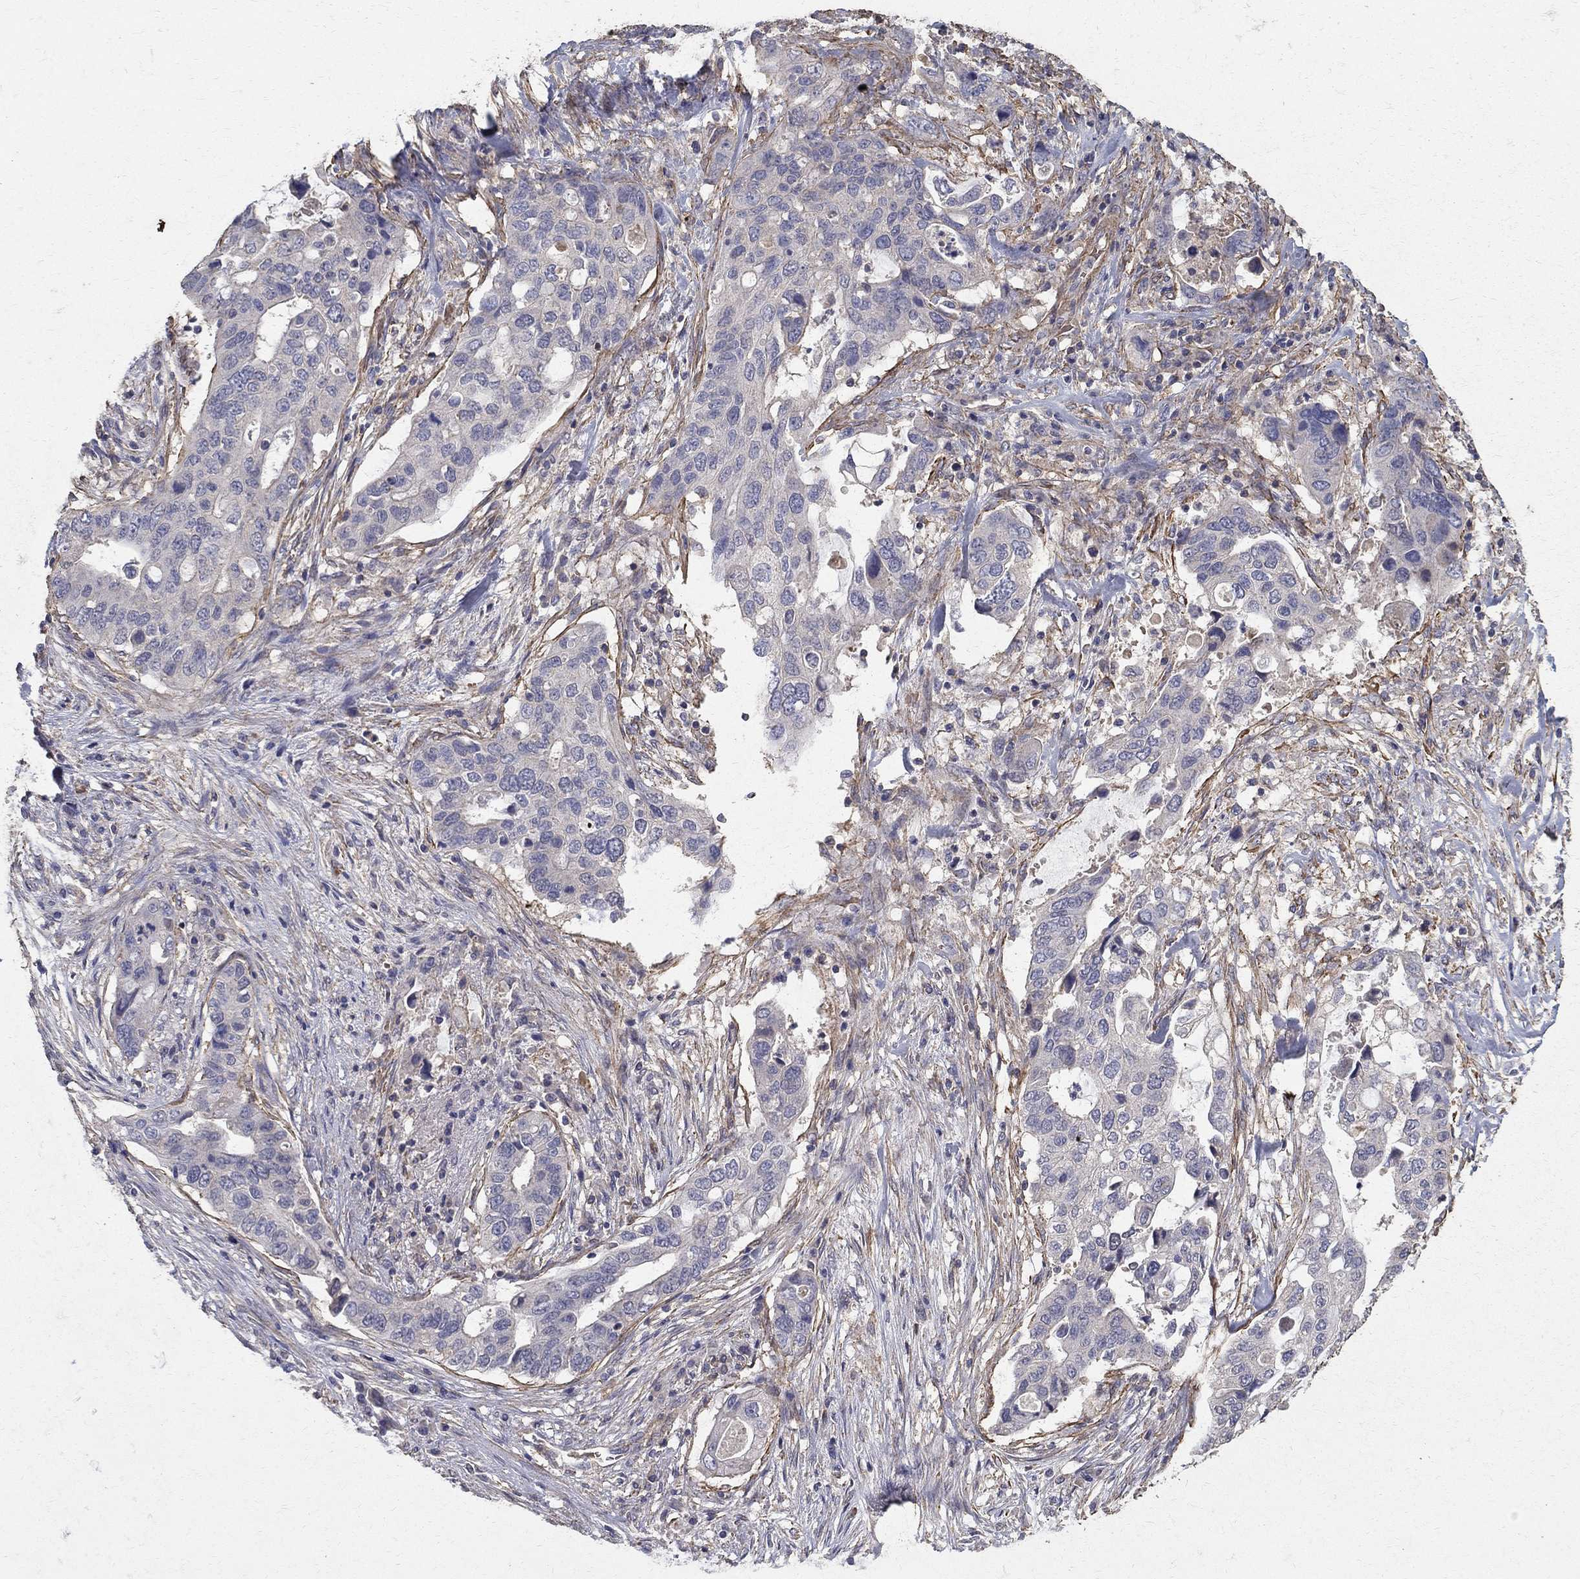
{"staining": {"intensity": "negative", "quantity": "none", "location": "none"}, "tissue": "stomach cancer", "cell_type": "Tumor cells", "image_type": "cancer", "snomed": [{"axis": "morphology", "description": "Adenocarcinoma, NOS"}, {"axis": "topography", "description": "Stomach"}], "caption": "IHC photomicrograph of neoplastic tissue: human stomach adenocarcinoma stained with DAB shows no significant protein staining in tumor cells.", "gene": "MPP2", "patient": {"sex": "male", "age": 54}}